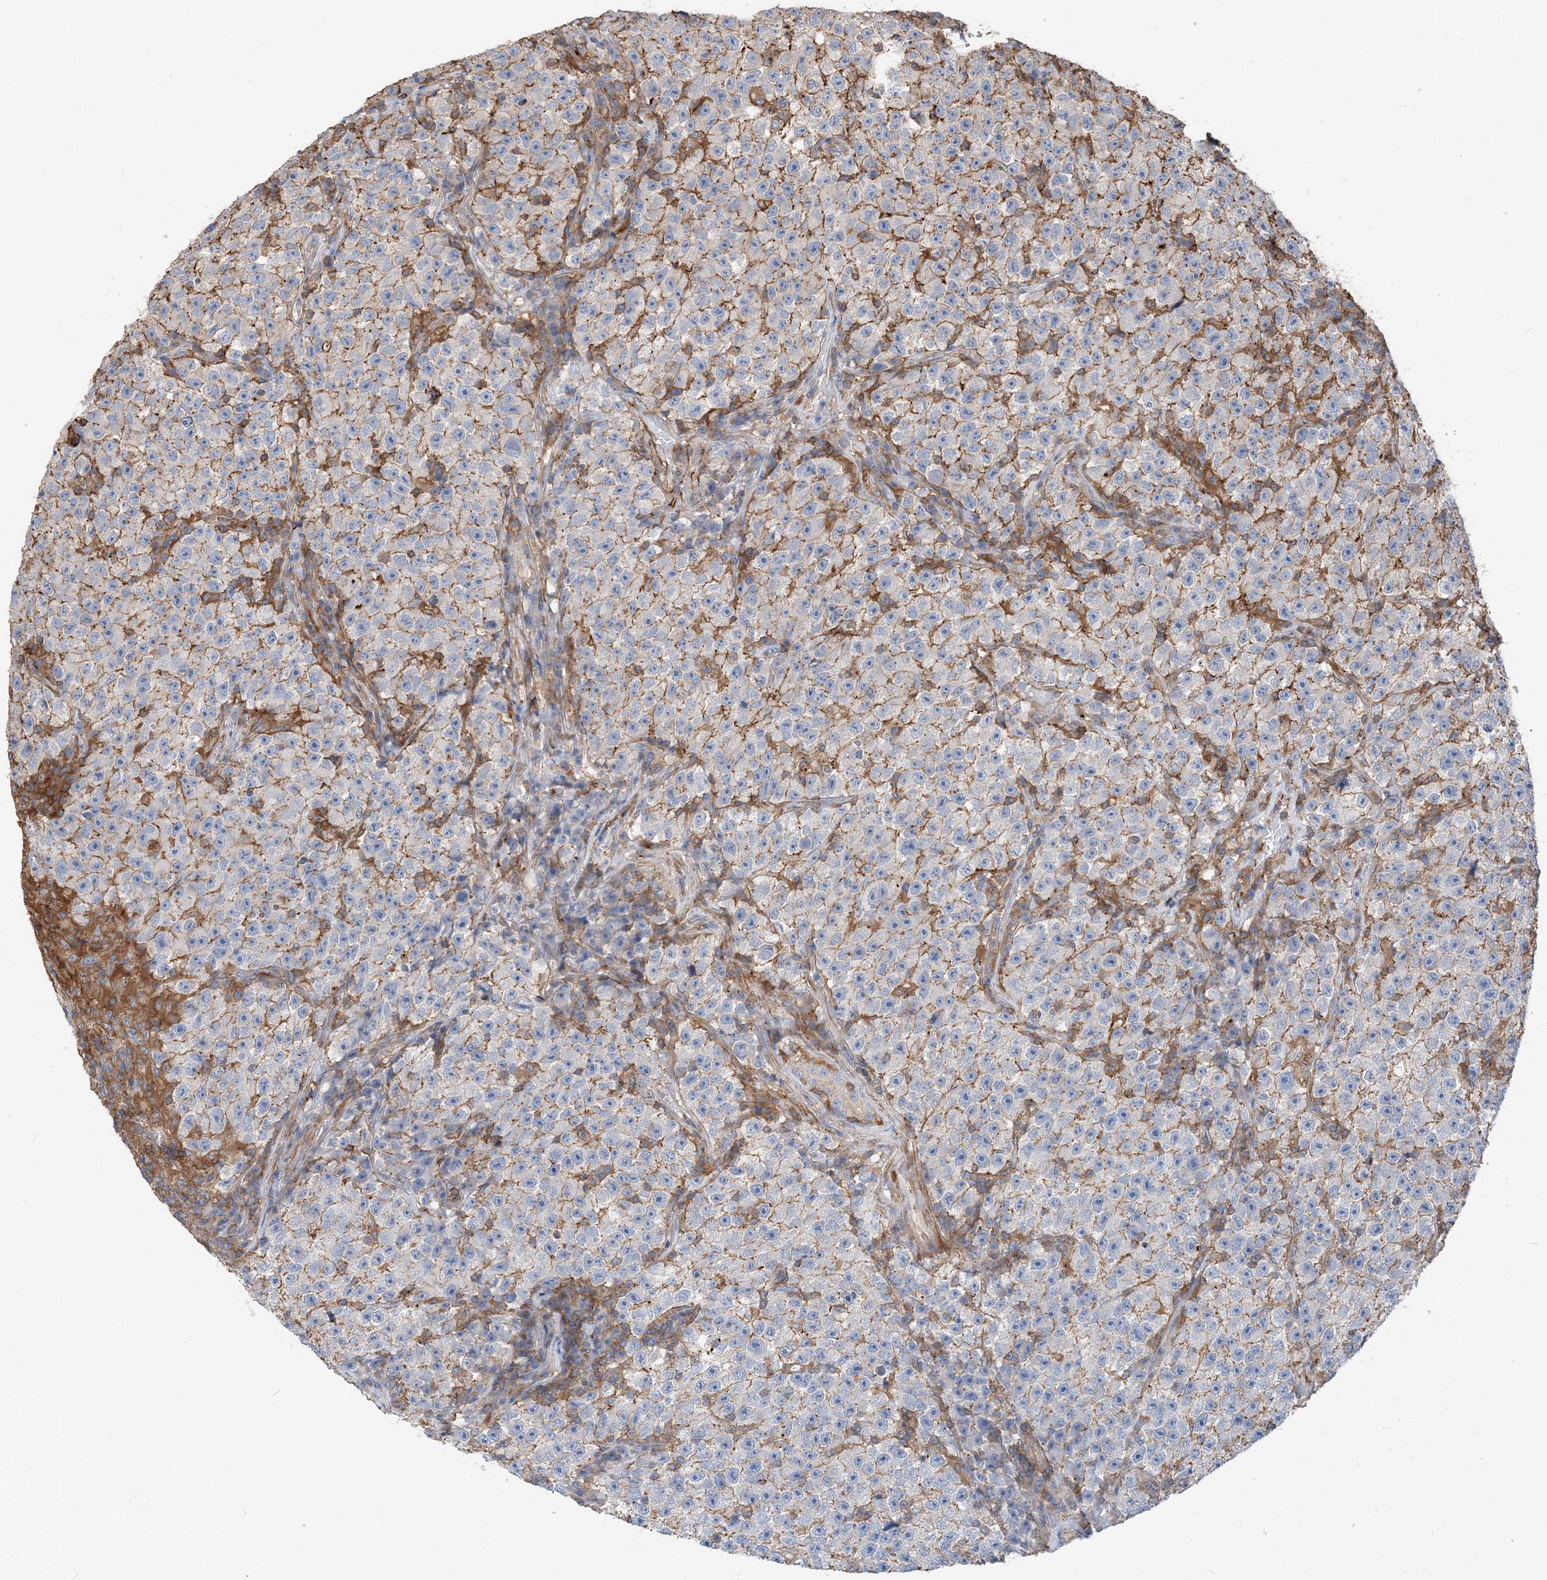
{"staining": {"intensity": "moderate", "quantity": "<25%", "location": "cytoplasmic/membranous"}, "tissue": "testis cancer", "cell_type": "Tumor cells", "image_type": "cancer", "snomed": [{"axis": "morphology", "description": "Seminoma, NOS"}, {"axis": "topography", "description": "Testis"}], "caption": "This micrograph demonstrates testis cancer (seminoma) stained with immunohistochemistry to label a protein in brown. The cytoplasmic/membranous of tumor cells show moderate positivity for the protein. Nuclei are counter-stained blue.", "gene": "PARVG", "patient": {"sex": "male", "age": 22}}